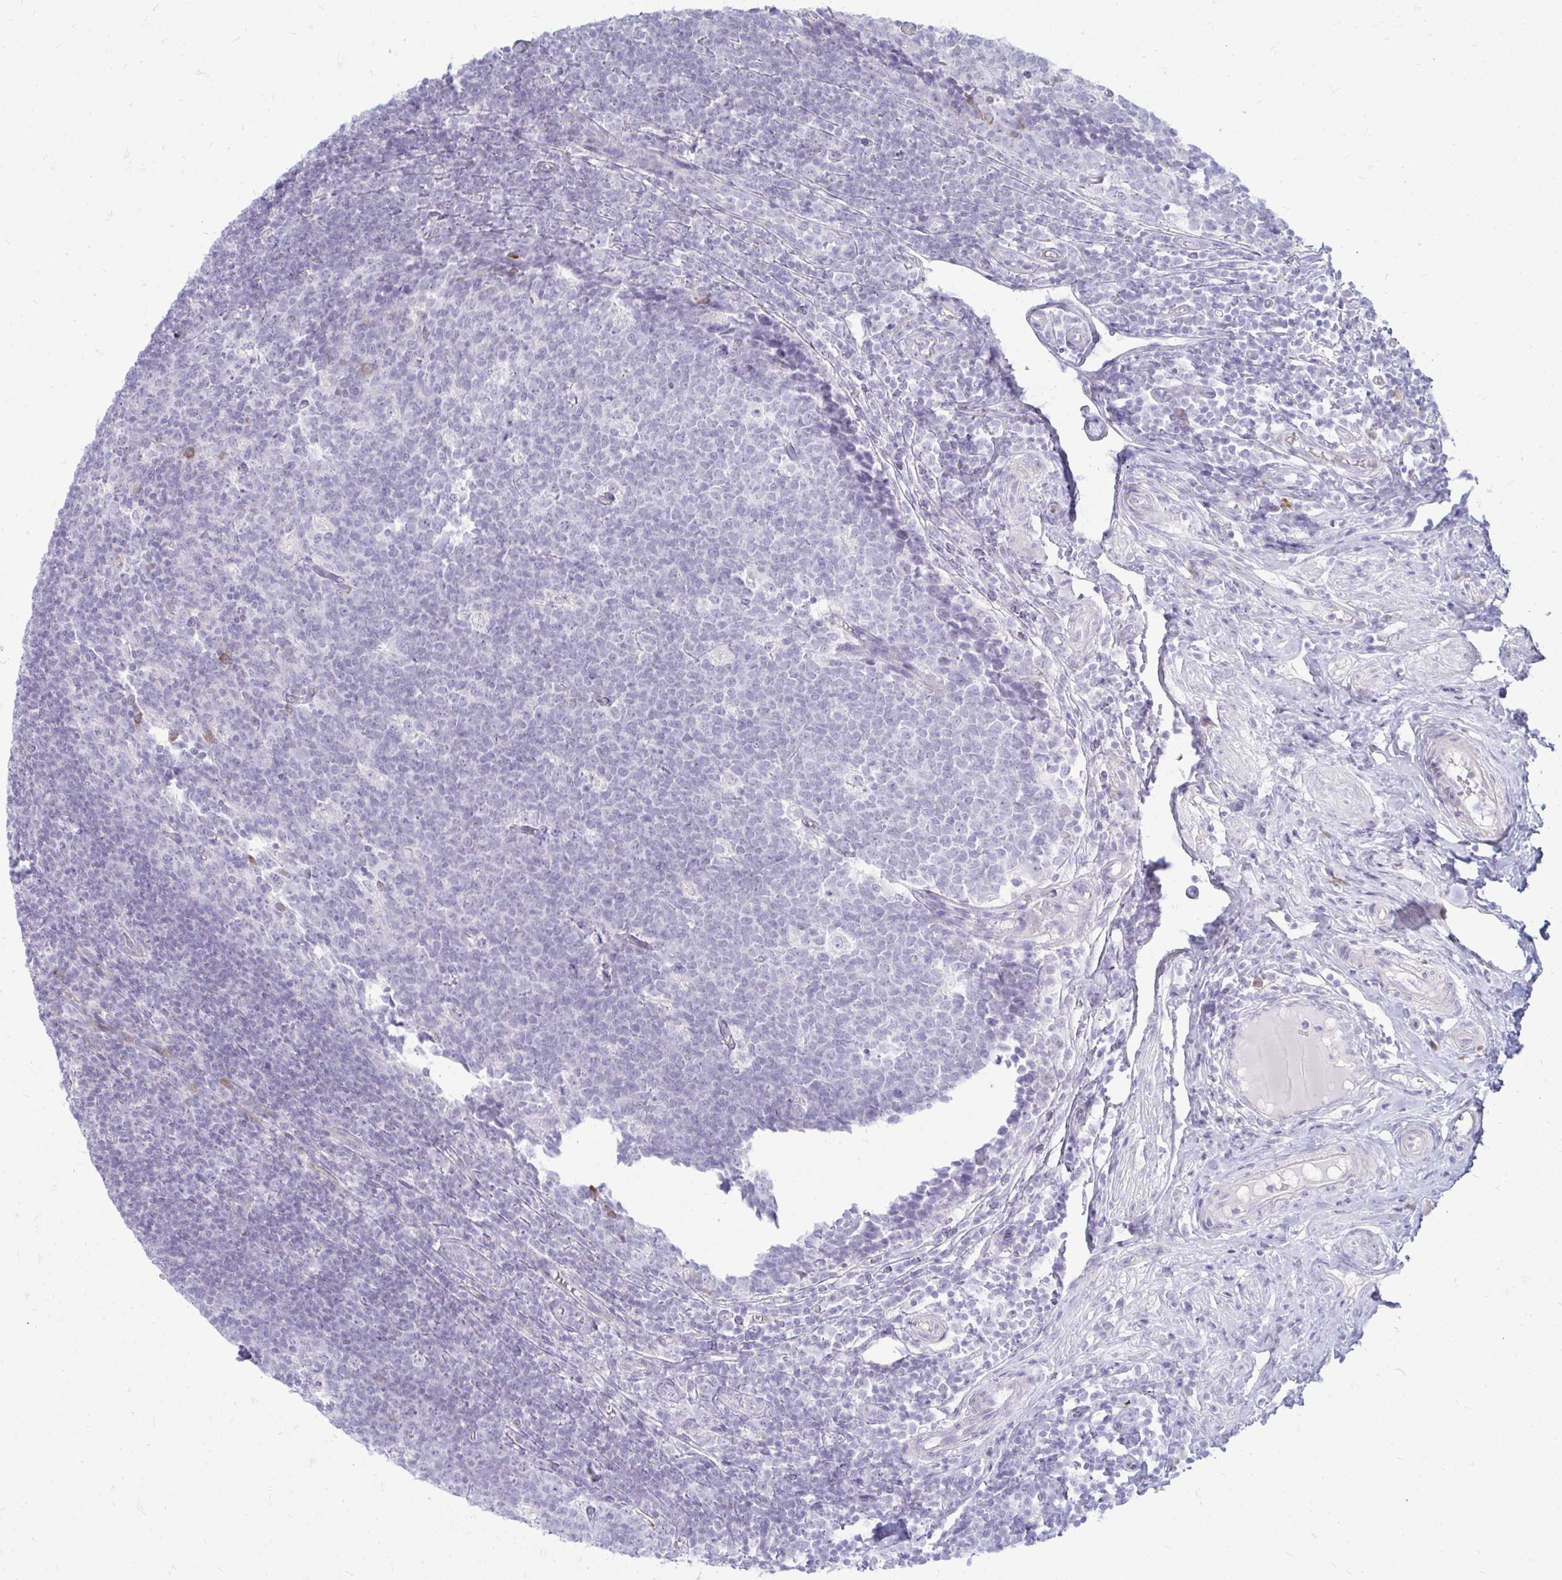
{"staining": {"intensity": "negative", "quantity": "none", "location": "none"}, "tissue": "appendix", "cell_type": "Glandular cells", "image_type": "normal", "snomed": [{"axis": "morphology", "description": "Normal tissue, NOS"}, {"axis": "topography", "description": "Appendix"}], "caption": "Immunohistochemistry (IHC) of benign human appendix shows no expression in glandular cells.", "gene": "TSPEAR", "patient": {"sex": "male", "age": 18}}